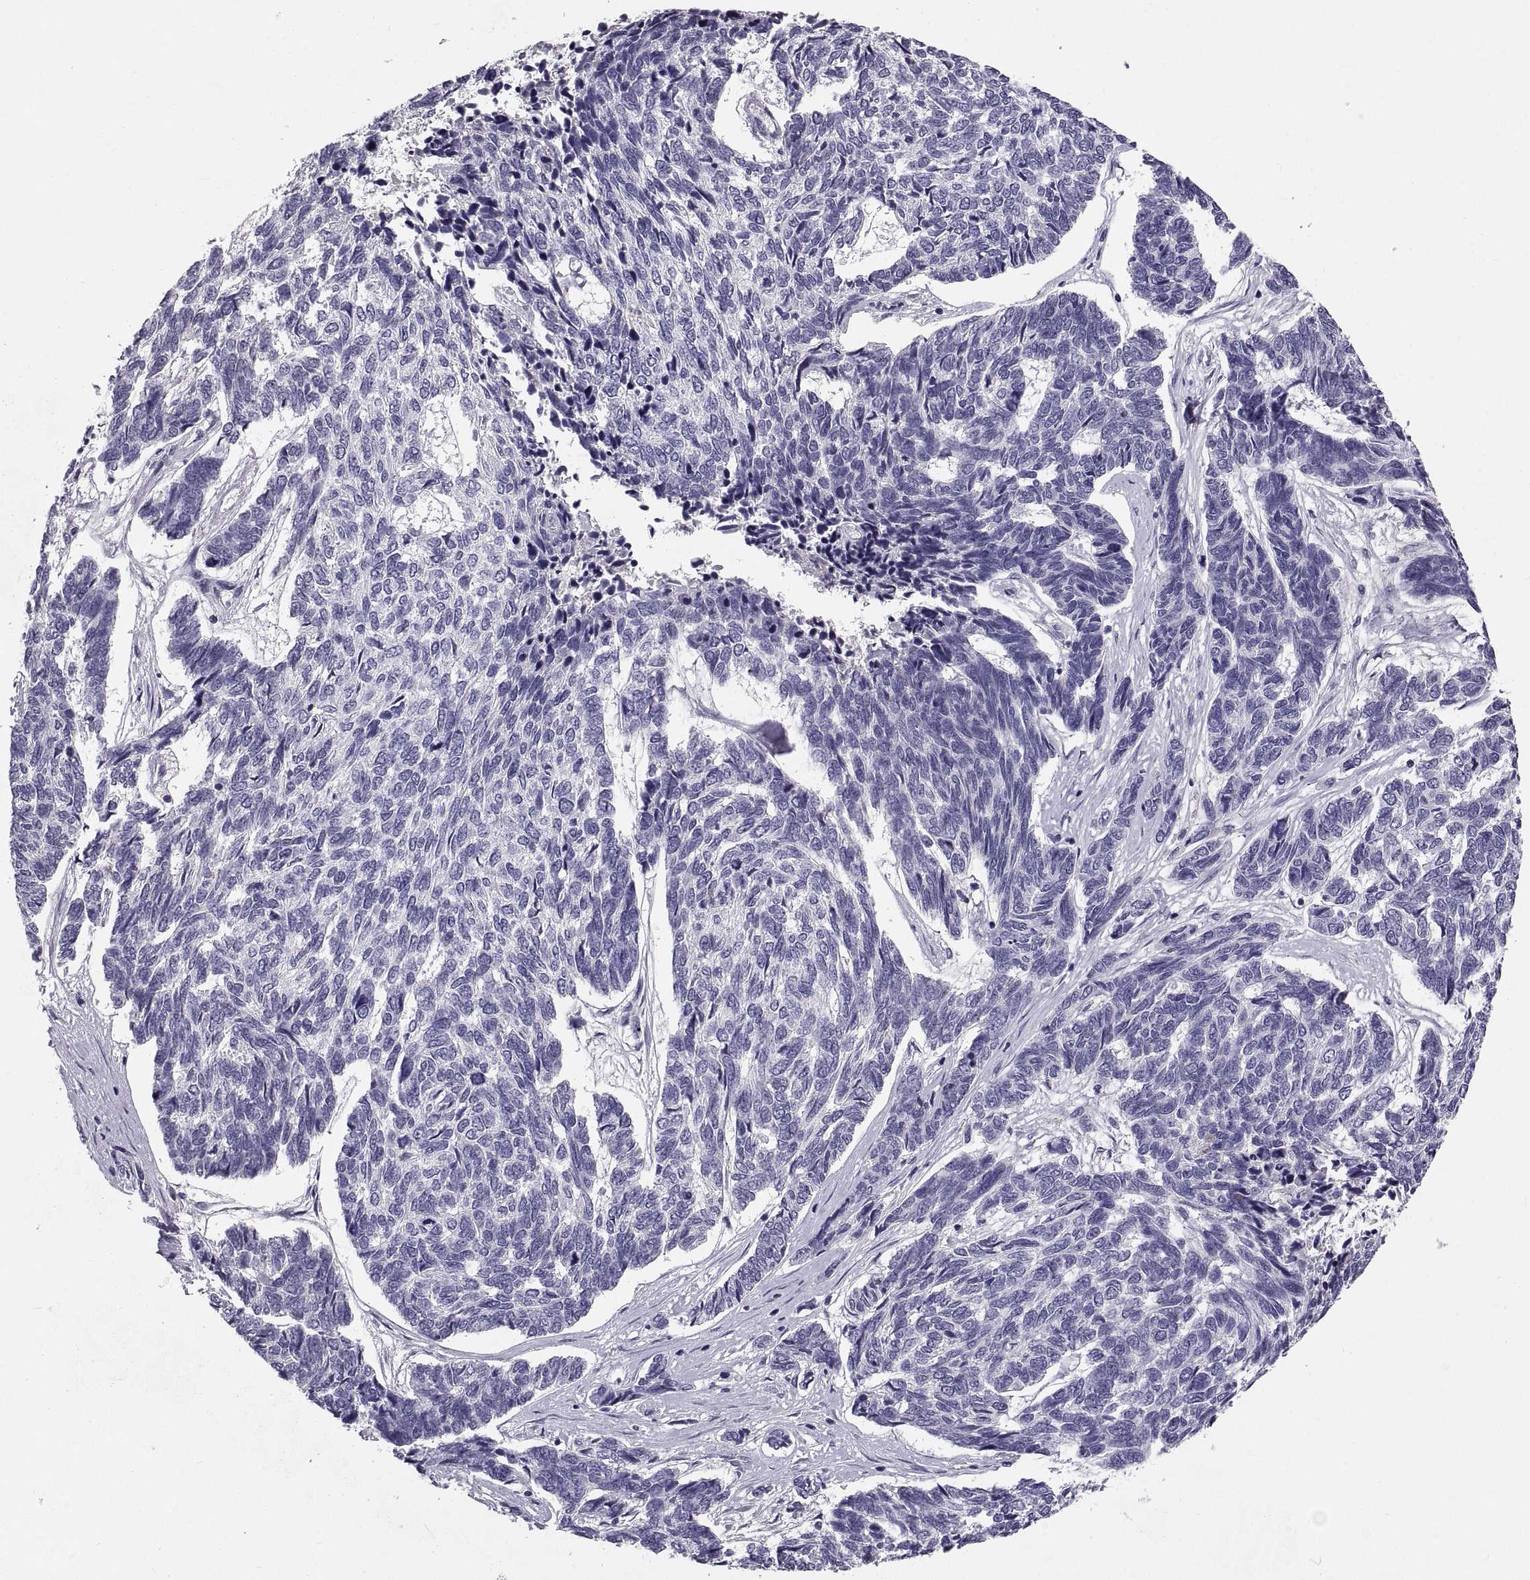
{"staining": {"intensity": "negative", "quantity": "none", "location": "none"}, "tissue": "skin cancer", "cell_type": "Tumor cells", "image_type": "cancer", "snomed": [{"axis": "morphology", "description": "Basal cell carcinoma"}, {"axis": "topography", "description": "Skin"}], "caption": "Tumor cells are negative for brown protein staining in skin basal cell carcinoma. Brightfield microscopy of IHC stained with DAB (brown) and hematoxylin (blue), captured at high magnification.", "gene": "ADAM32", "patient": {"sex": "female", "age": 65}}